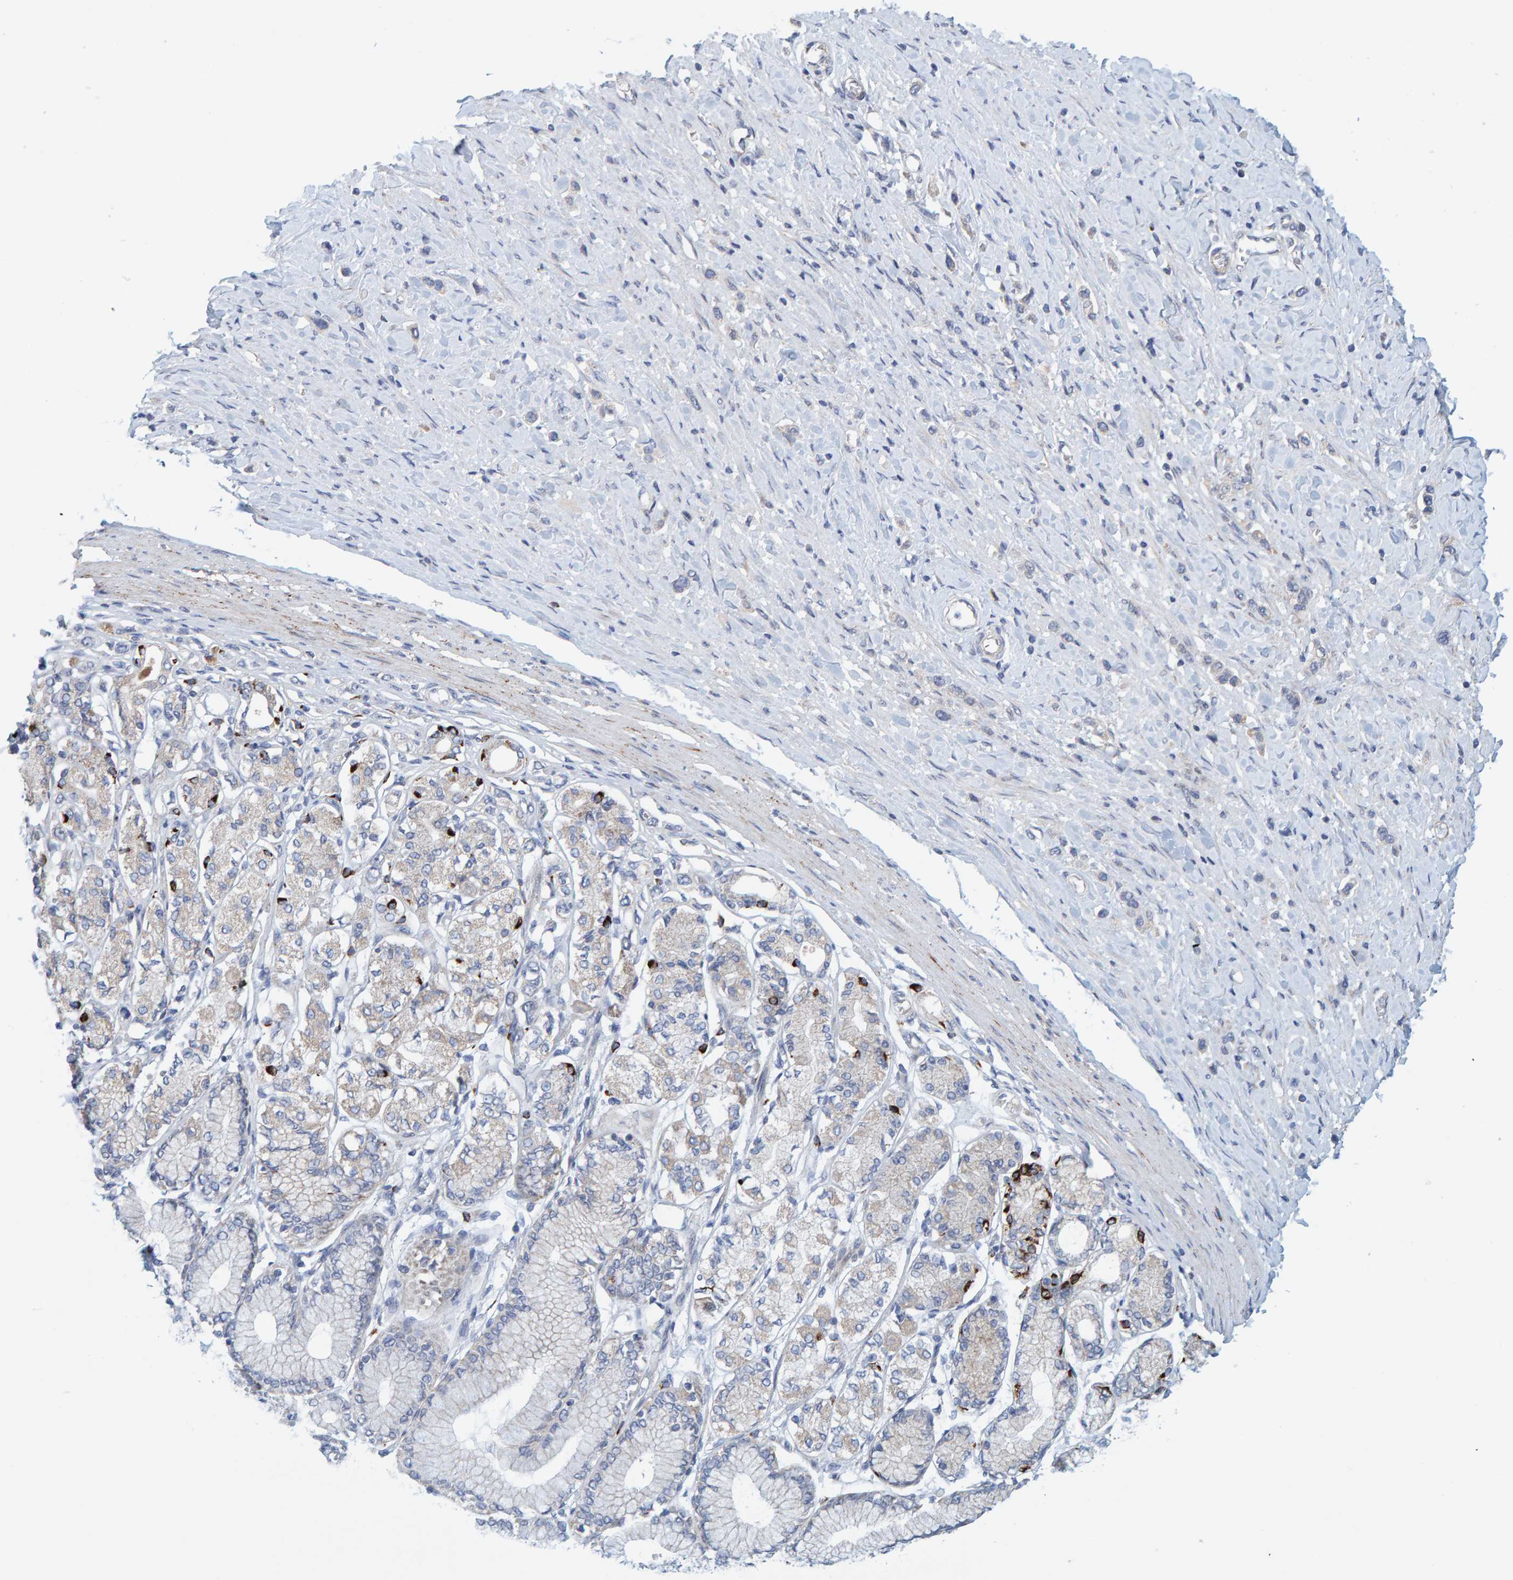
{"staining": {"intensity": "negative", "quantity": "none", "location": "none"}, "tissue": "stomach cancer", "cell_type": "Tumor cells", "image_type": "cancer", "snomed": [{"axis": "morphology", "description": "Adenocarcinoma, NOS"}, {"axis": "topography", "description": "Stomach"}], "caption": "This is an immunohistochemistry (IHC) histopathology image of adenocarcinoma (stomach). There is no staining in tumor cells.", "gene": "ZC3H3", "patient": {"sex": "female", "age": 65}}